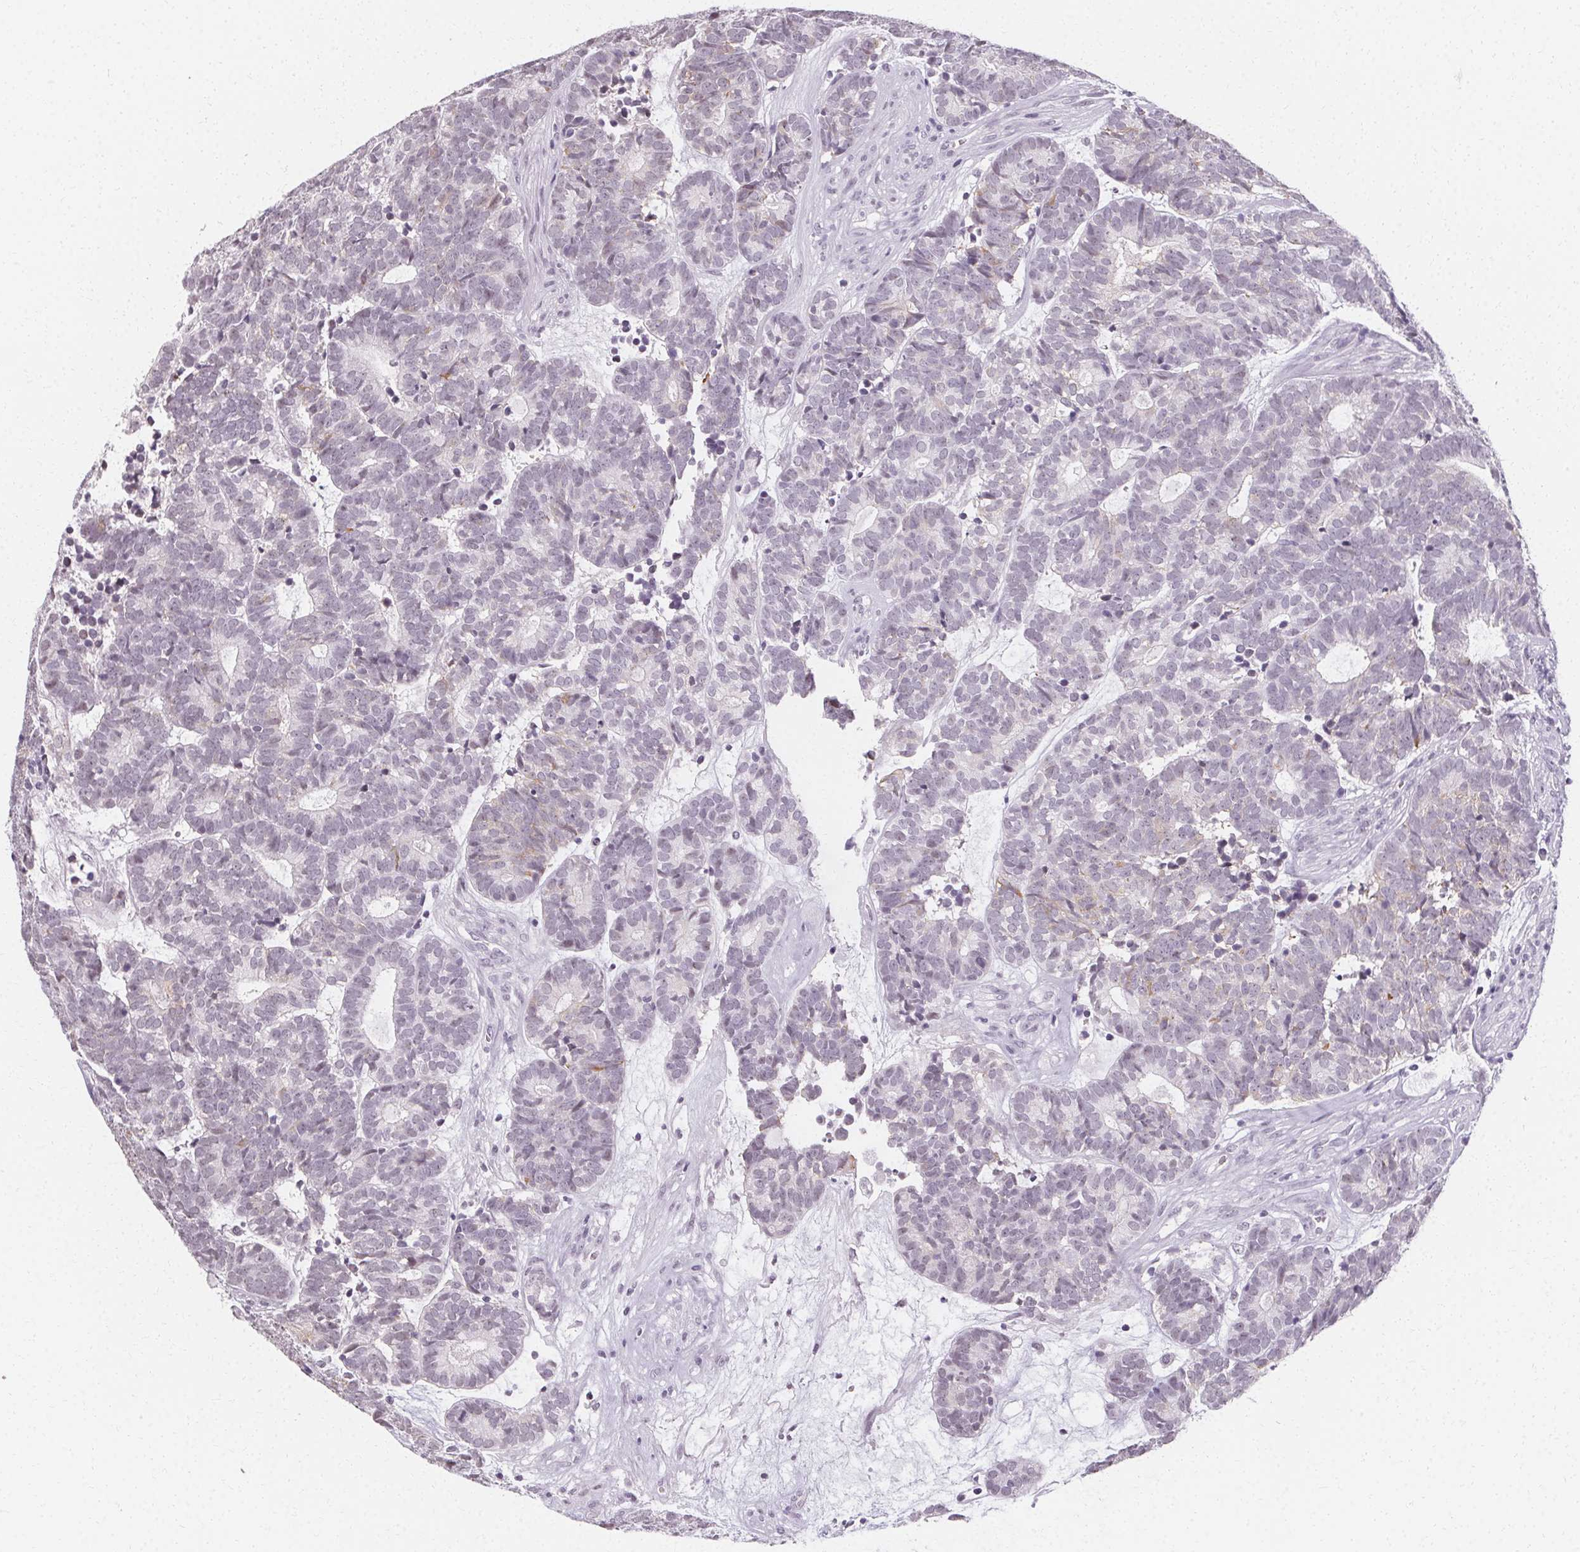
{"staining": {"intensity": "negative", "quantity": "none", "location": "none"}, "tissue": "head and neck cancer", "cell_type": "Tumor cells", "image_type": "cancer", "snomed": [{"axis": "morphology", "description": "Adenocarcinoma, NOS"}, {"axis": "topography", "description": "Head-Neck"}], "caption": "This is an immunohistochemistry photomicrograph of adenocarcinoma (head and neck). There is no expression in tumor cells.", "gene": "SYNPR", "patient": {"sex": "female", "age": 81}}